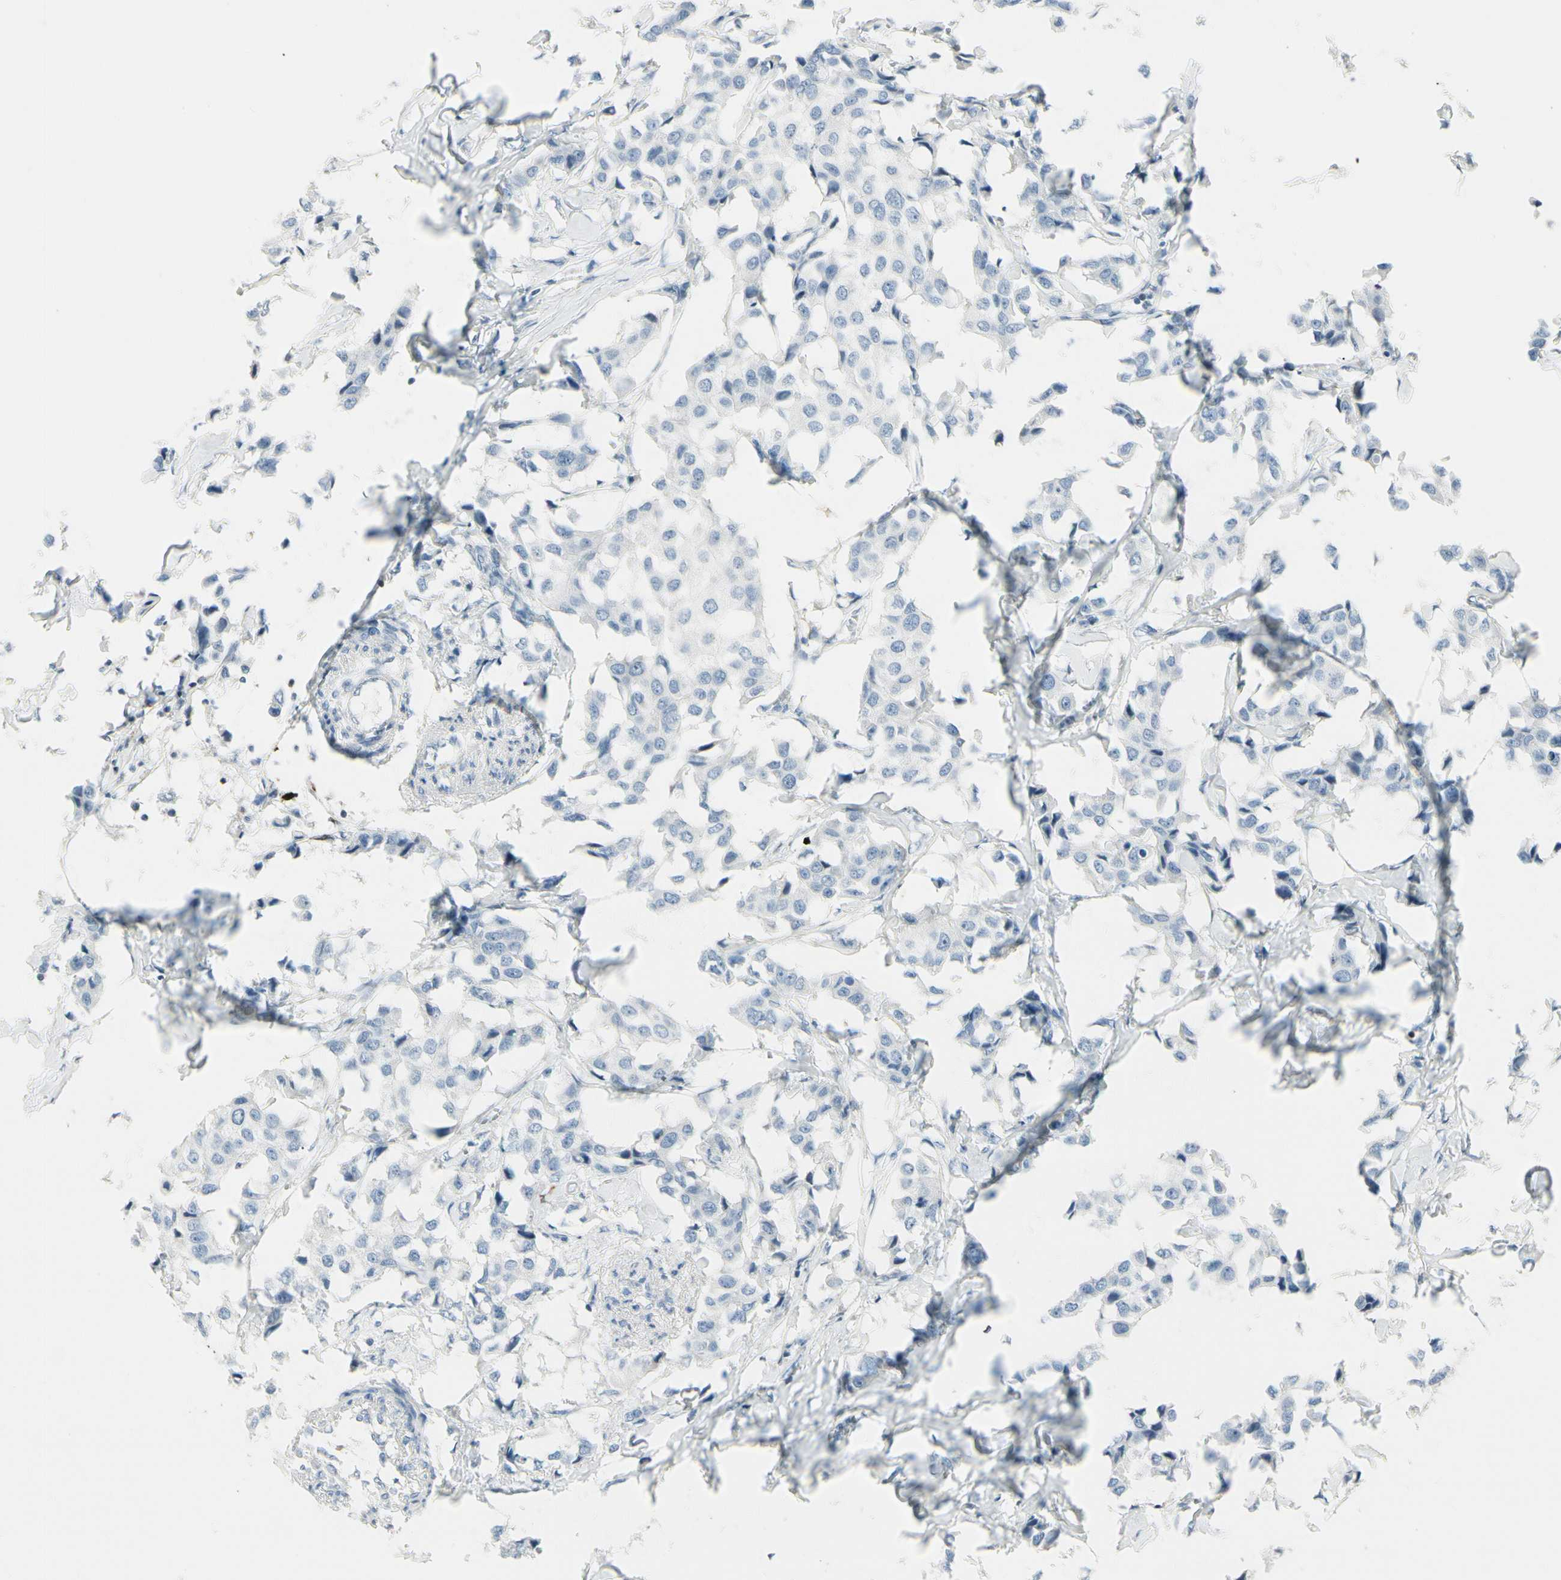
{"staining": {"intensity": "negative", "quantity": "none", "location": "none"}, "tissue": "breast cancer", "cell_type": "Tumor cells", "image_type": "cancer", "snomed": [{"axis": "morphology", "description": "Duct carcinoma"}, {"axis": "topography", "description": "Breast"}], "caption": "DAB (3,3'-diaminobenzidine) immunohistochemical staining of intraductal carcinoma (breast) shows no significant expression in tumor cells. (Brightfield microscopy of DAB (3,3'-diaminobenzidine) immunohistochemistry at high magnification).", "gene": "TRAF1", "patient": {"sex": "female", "age": 80}}